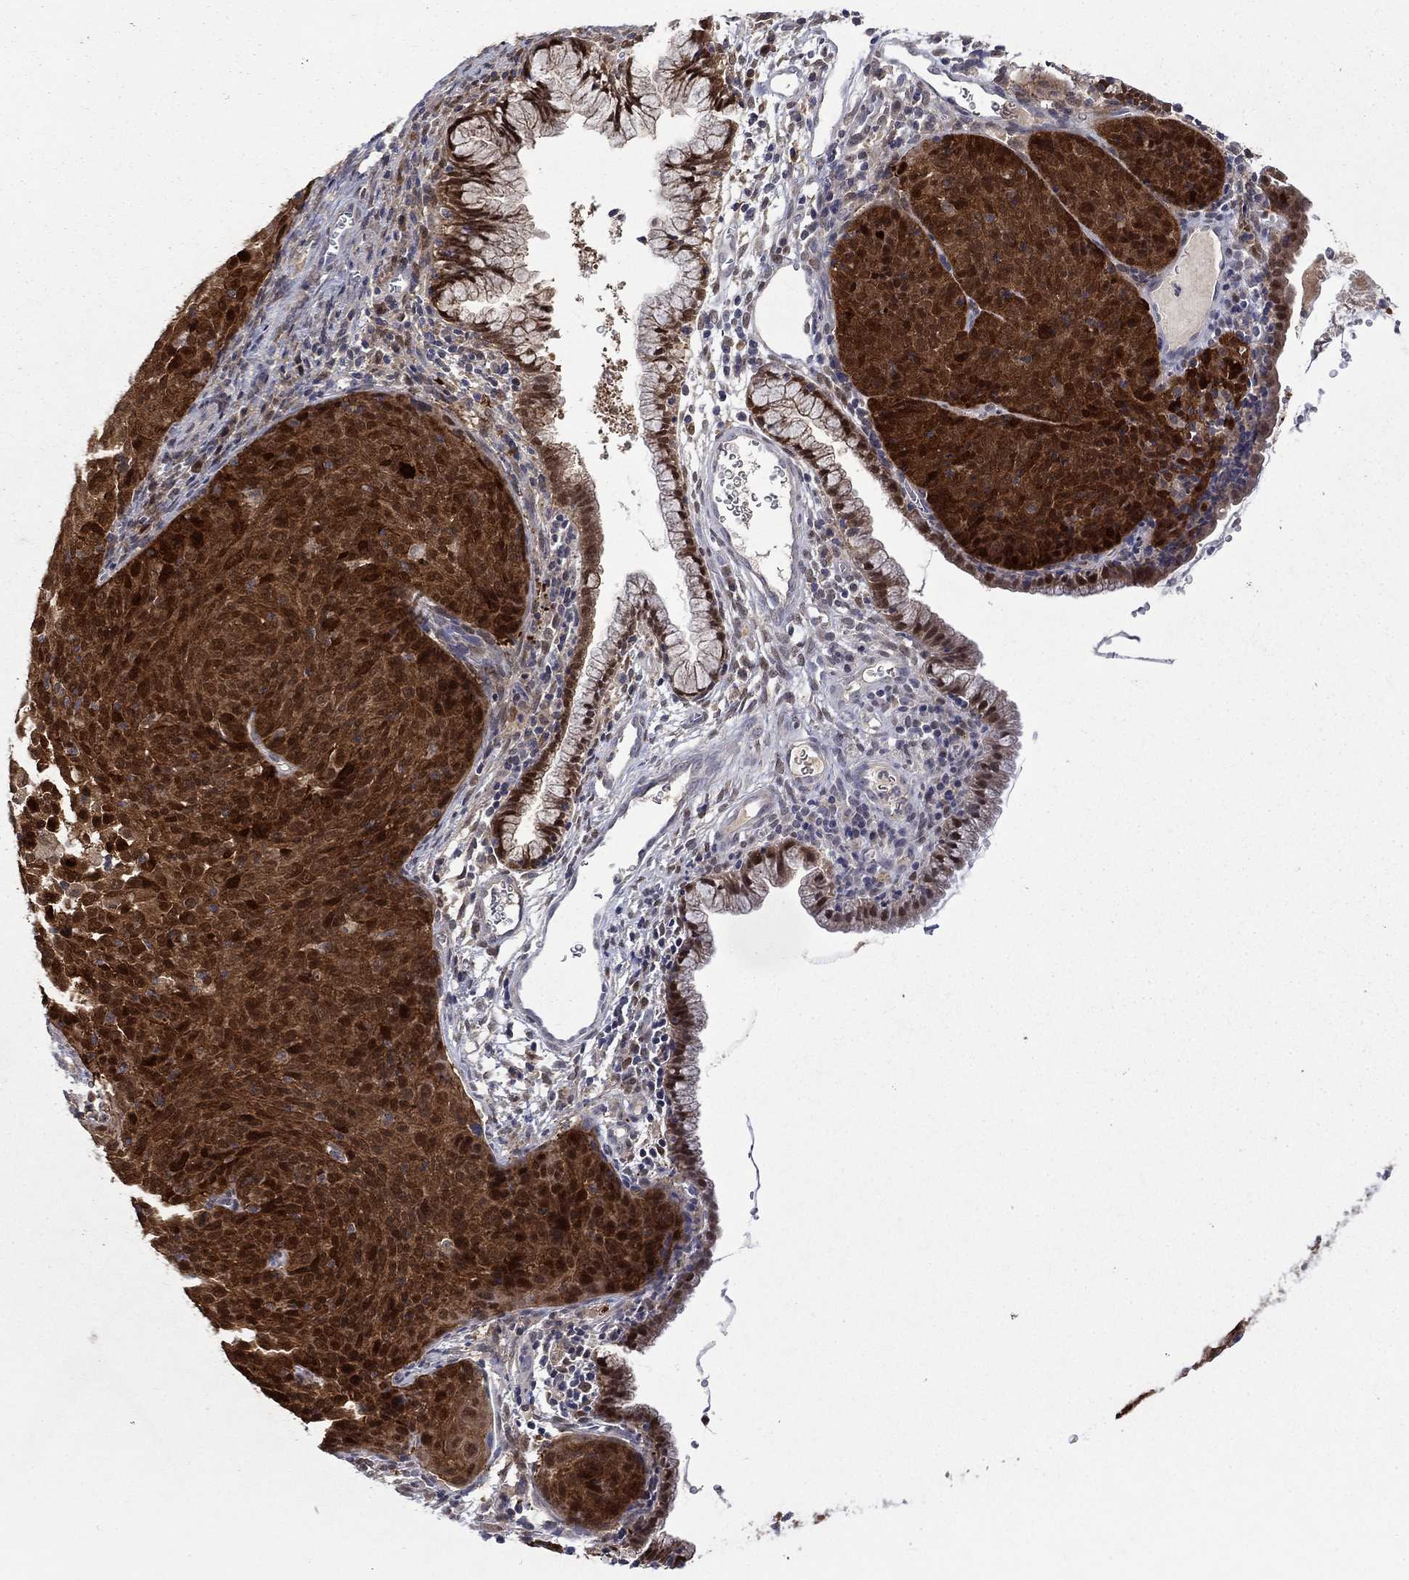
{"staining": {"intensity": "strong", "quantity": ">75%", "location": "cytoplasmic/membranous"}, "tissue": "cervical cancer", "cell_type": "Tumor cells", "image_type": "cancer", "snomed": [{"axis": "morphology", "description": "Squamous cell carcinoma, NOS"}, {"axis": "topography", "description": "Cervix"}], "caption": "Strong cytoplasmic/membranous positivity is present in approximately >75% of tumor cells in cervical cancer (squamous cell carcinoma). (DAB IHC with brightfield microscopy, high magnification).", "gene": "CBR1", "patient": {"sex": "female", "age": 39}}